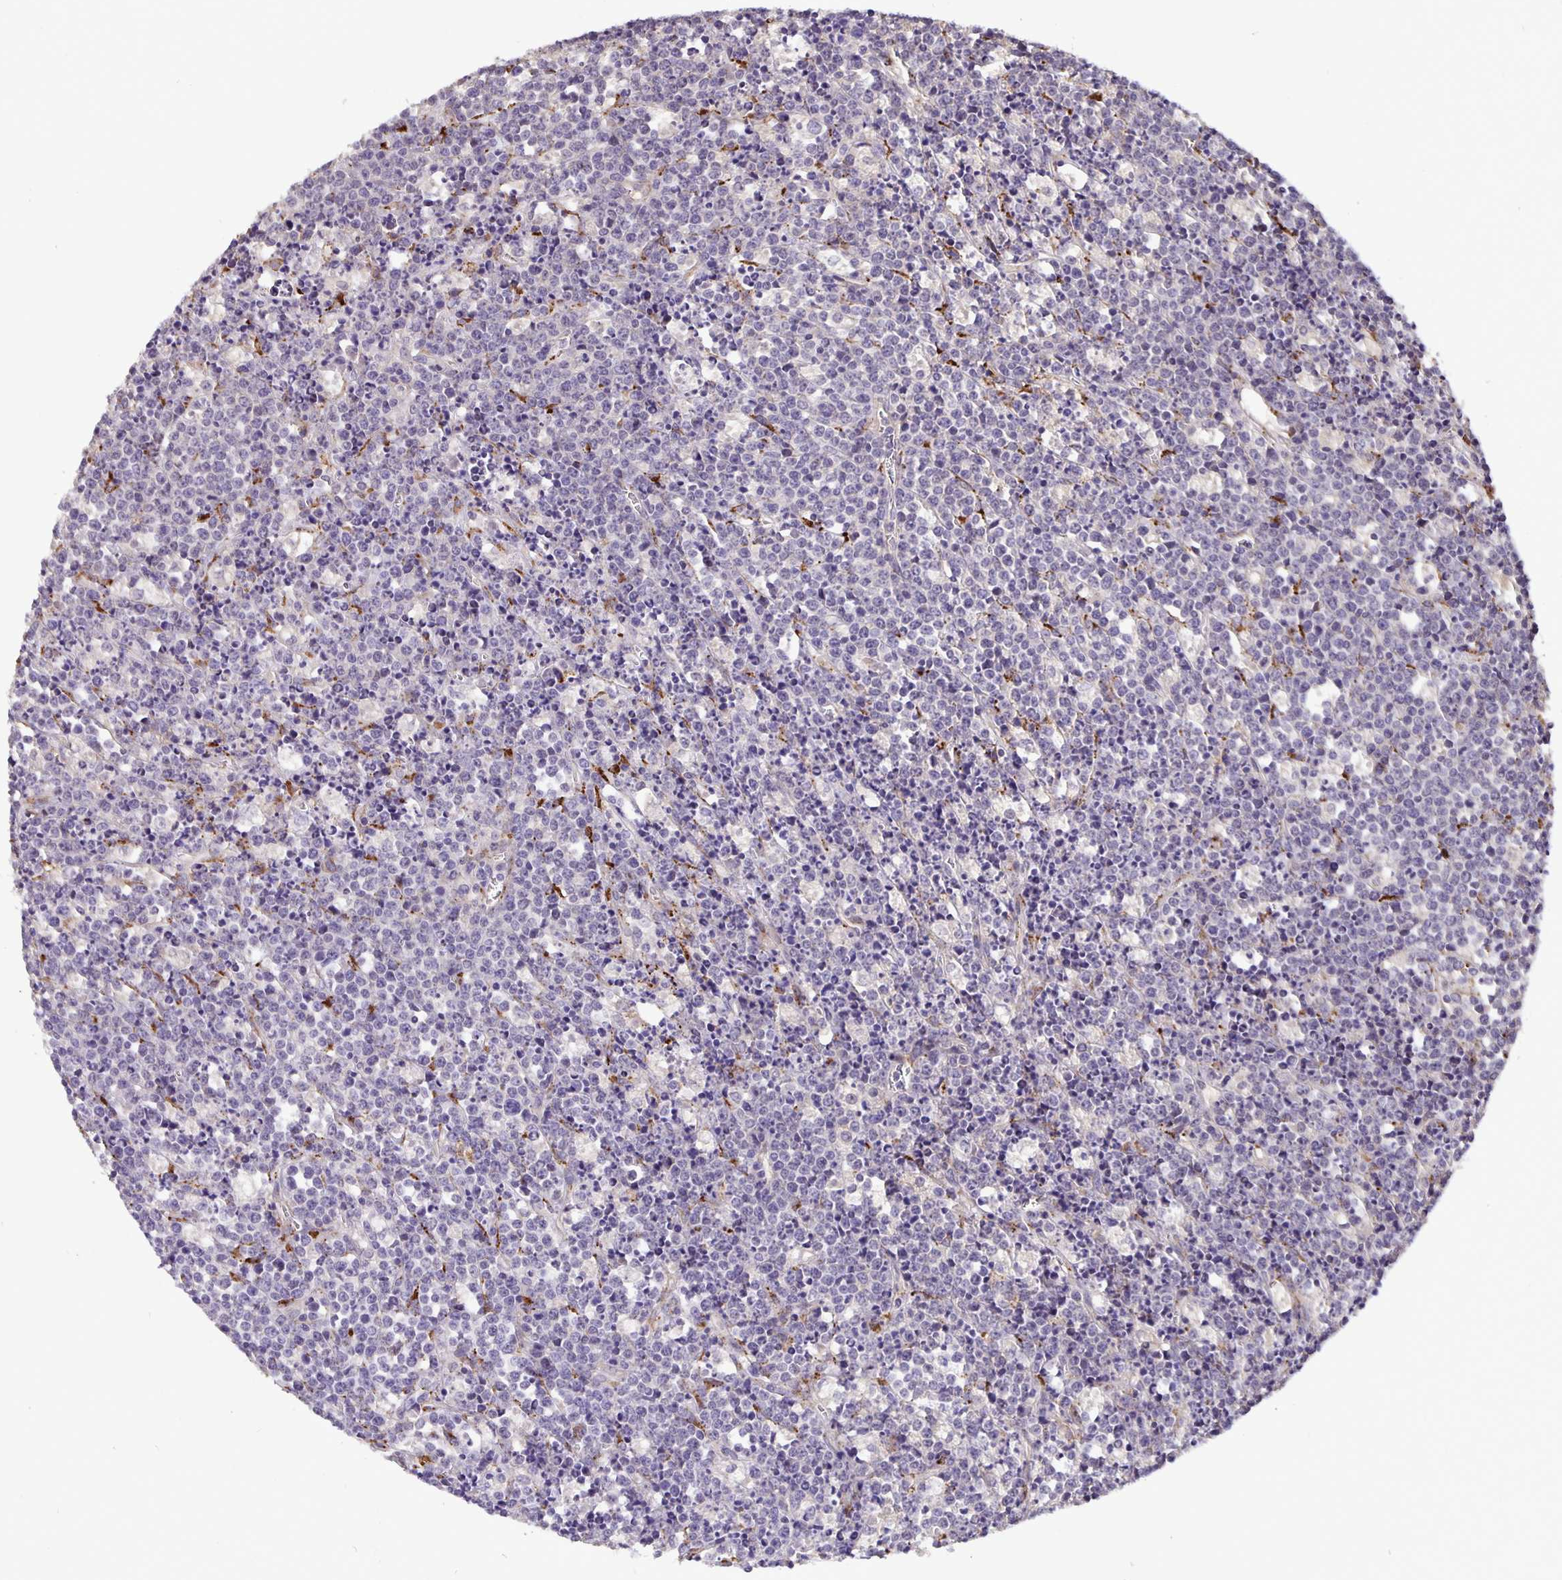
{"staining": {"intensity": "negative", "quantity": "none", "location": "none"}, "tissue": "lymphoma", "cell_type": "Tumor cells", "image_type": "cancer", "snomed": [{"axis": "morphology", "description": "Malignant lymphoma, non-Hodgkin's type, High grade"}, {"axis": "topography", "description": "Ovary"}], "caption": "This is a photomicrograph of IHC staining of lymphoma, which shows no positivity in tumor cells. (IHC, brightfield microscopy, high magnification).", "gene": "EML6", "patient": {"sex": "female", "age": 56}}